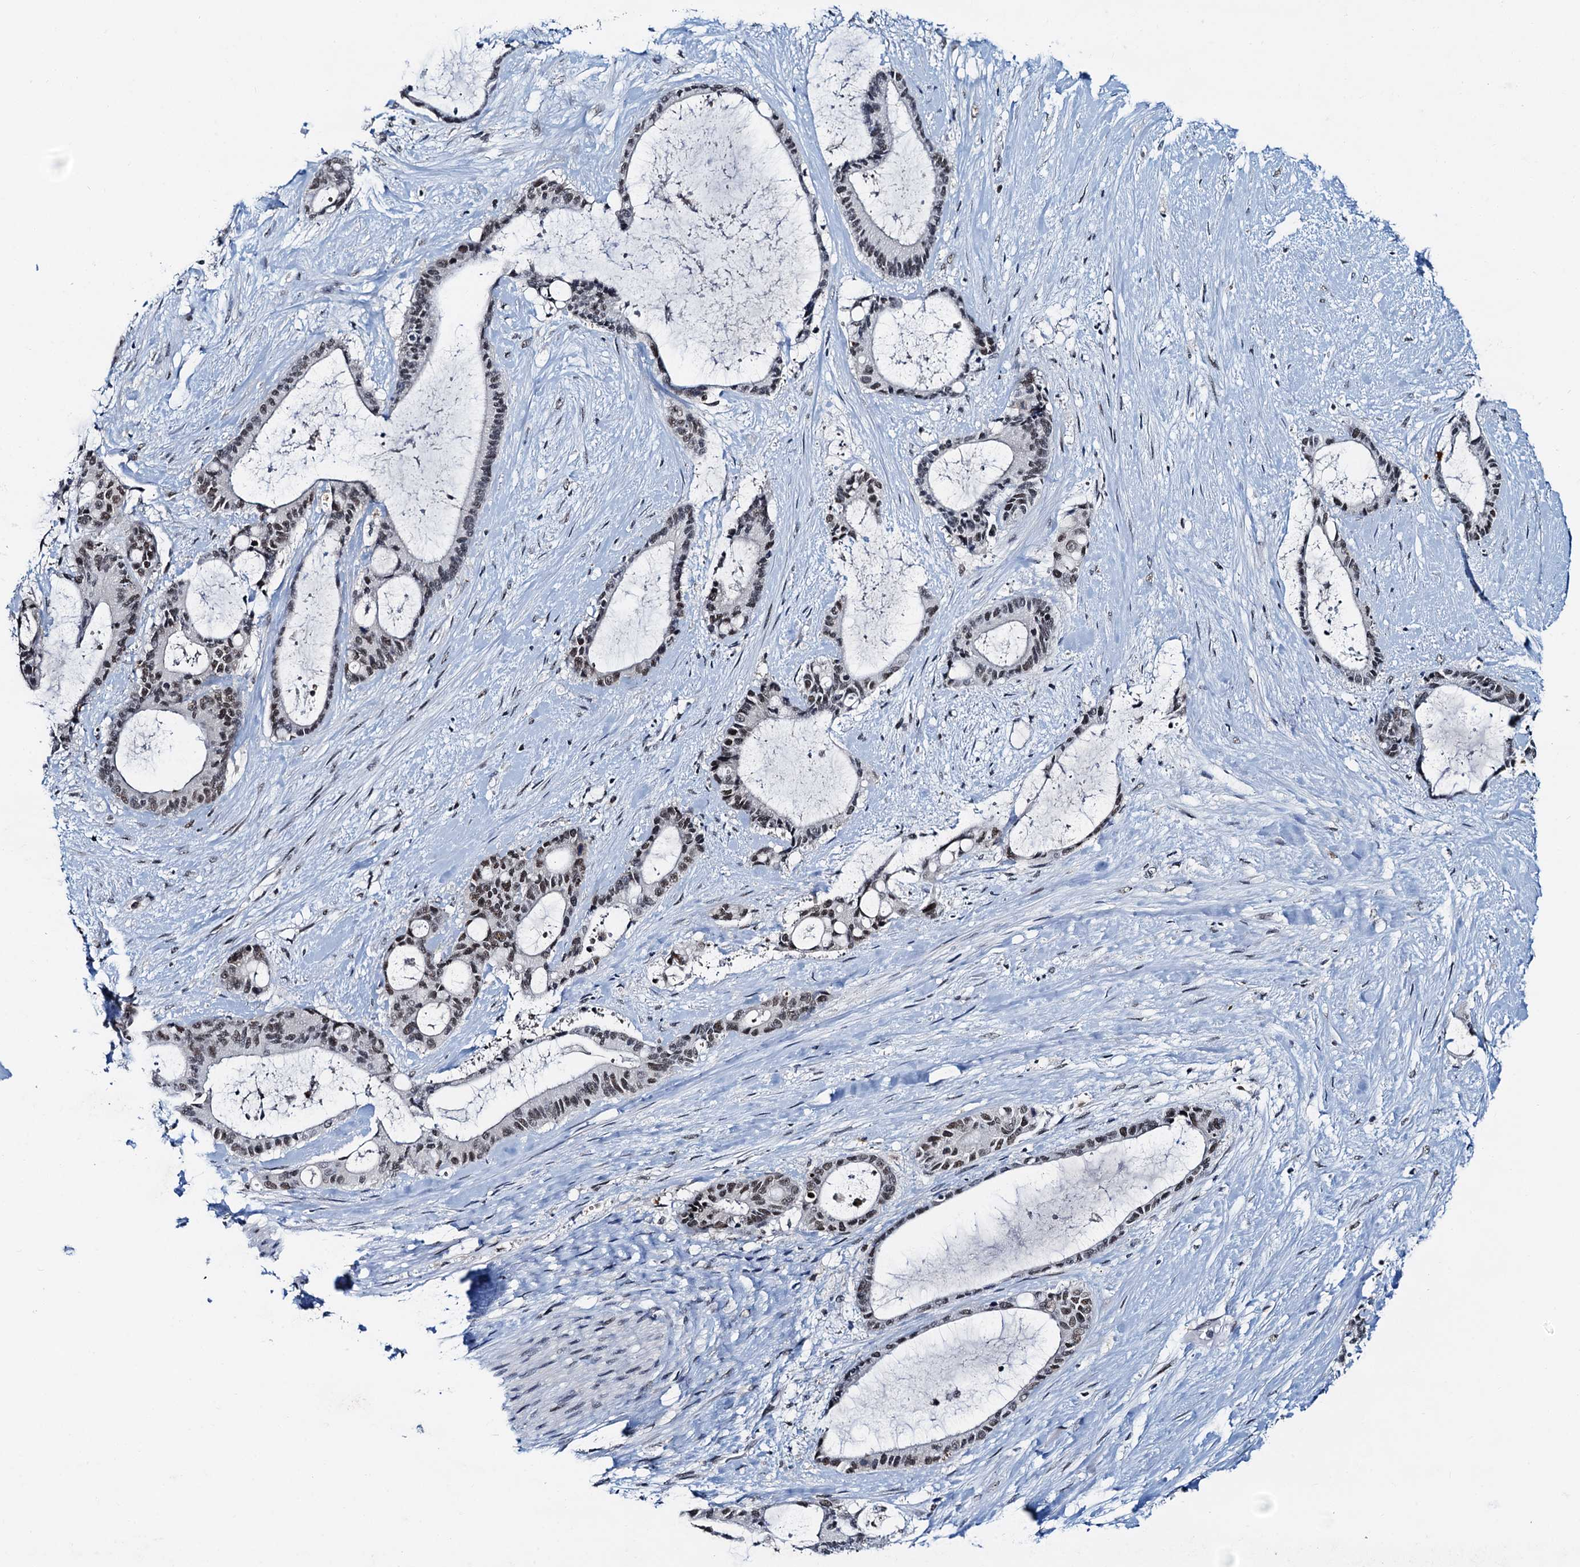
{"staining": {"intensity": "moderate", "quantity": ">75%", "location": "nuclear"}, "tissue": "liver cancer", "cell_type": "Tumor cells", "image_type": "cancer", "snomed": [{"axis": "morphology", "description": "Normal tissue, NOS"}, {"axis": "morphology", "description": "Cholangiocarcinoma"}, {"axis": "topography", "description": "Liver"}, {"axis": "topography", "description": "Peripheral nerve tissue"}], "caption": "A histopathology image of human liver cancer (cholangiocarcinoma) stained for a protein demonstrates moderate nuclear brown staining in tumor cells.", "gene": "SNRPD1", "patient": {"sex": "female", "age": 73}}